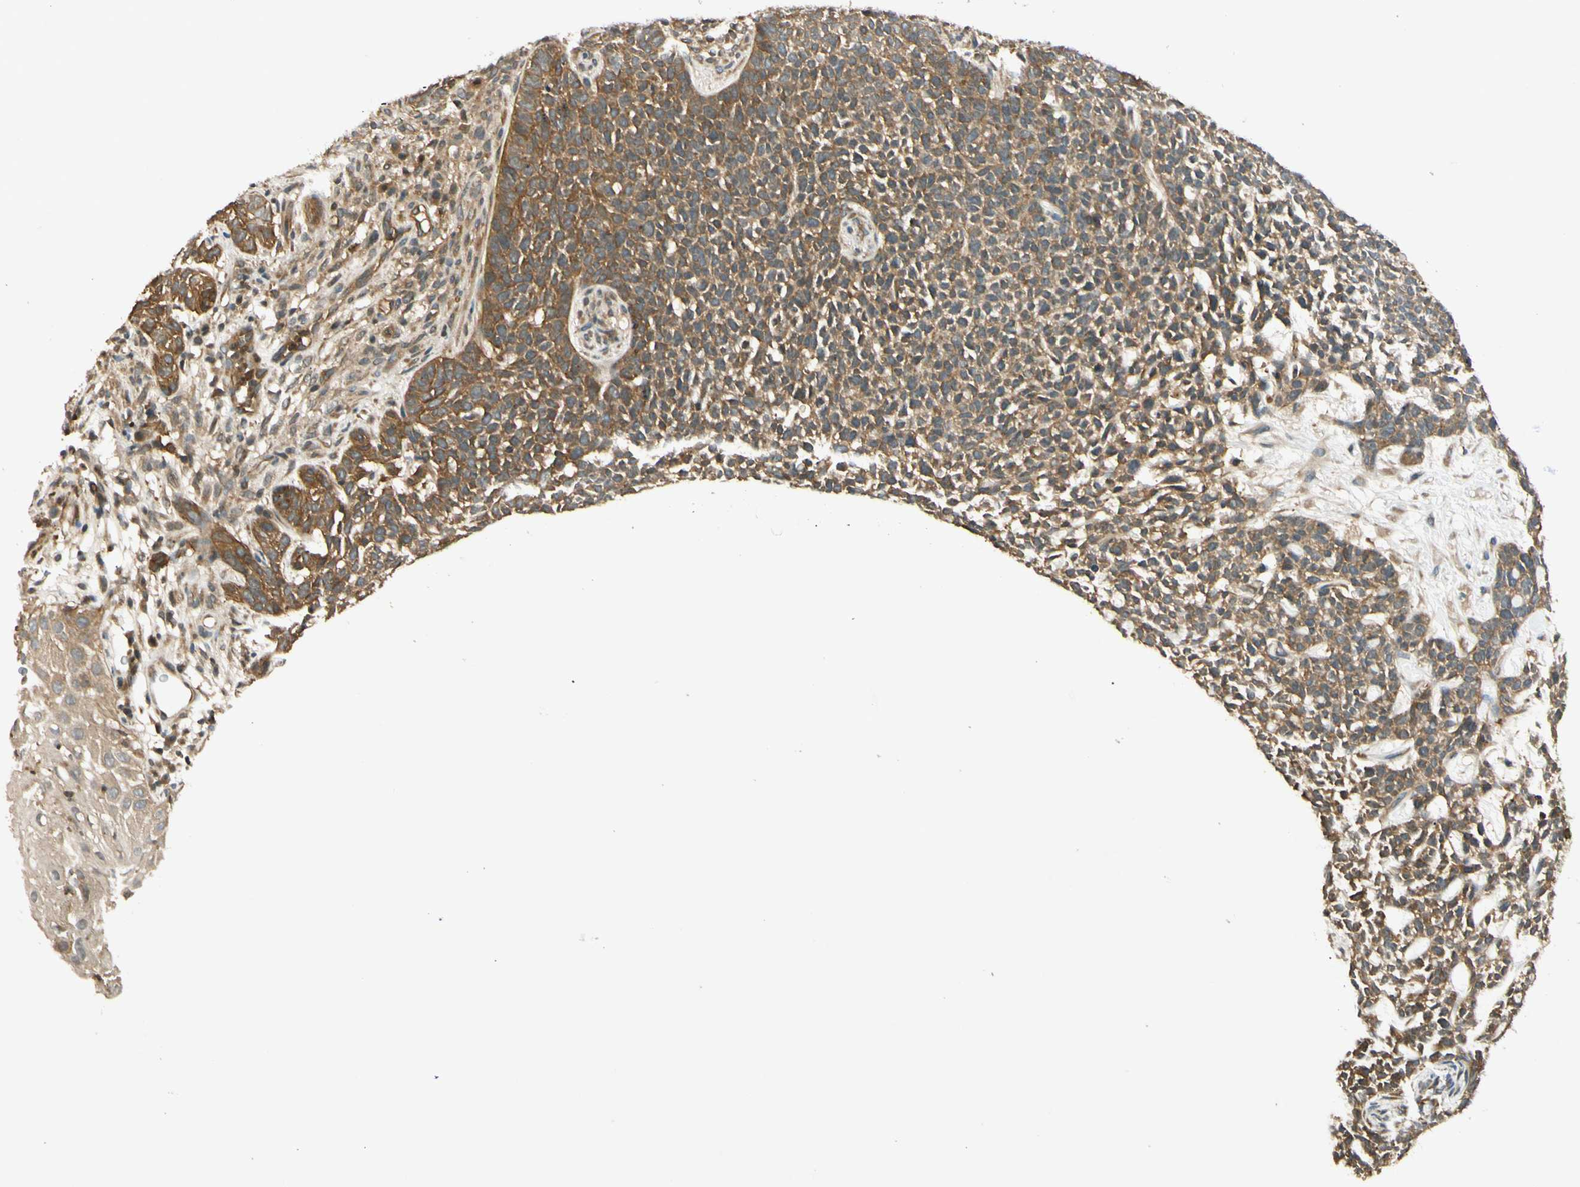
{"staining": {"intensity": "moderate", "quantity": ">75%", "location": "cytoplasmic/membranous"}, "tissue": "skin cancer", "cell_type": "Tumor cells", "image_type": "cancer", "snomed": [{"axis": "morphology", "description": "Basal cell carcinoma"}, {"axis": "topography", "description": "Skin"}], "caption": "This is a photomicrograph of immunohistochemistry (IHC) staining of skin basal cell carcinoma, which shows moderate expression in the cytoplasmic/membranous of tumor cells.", "gene": "EPHA8", "patient": {"sex": "female", "age": 84}}